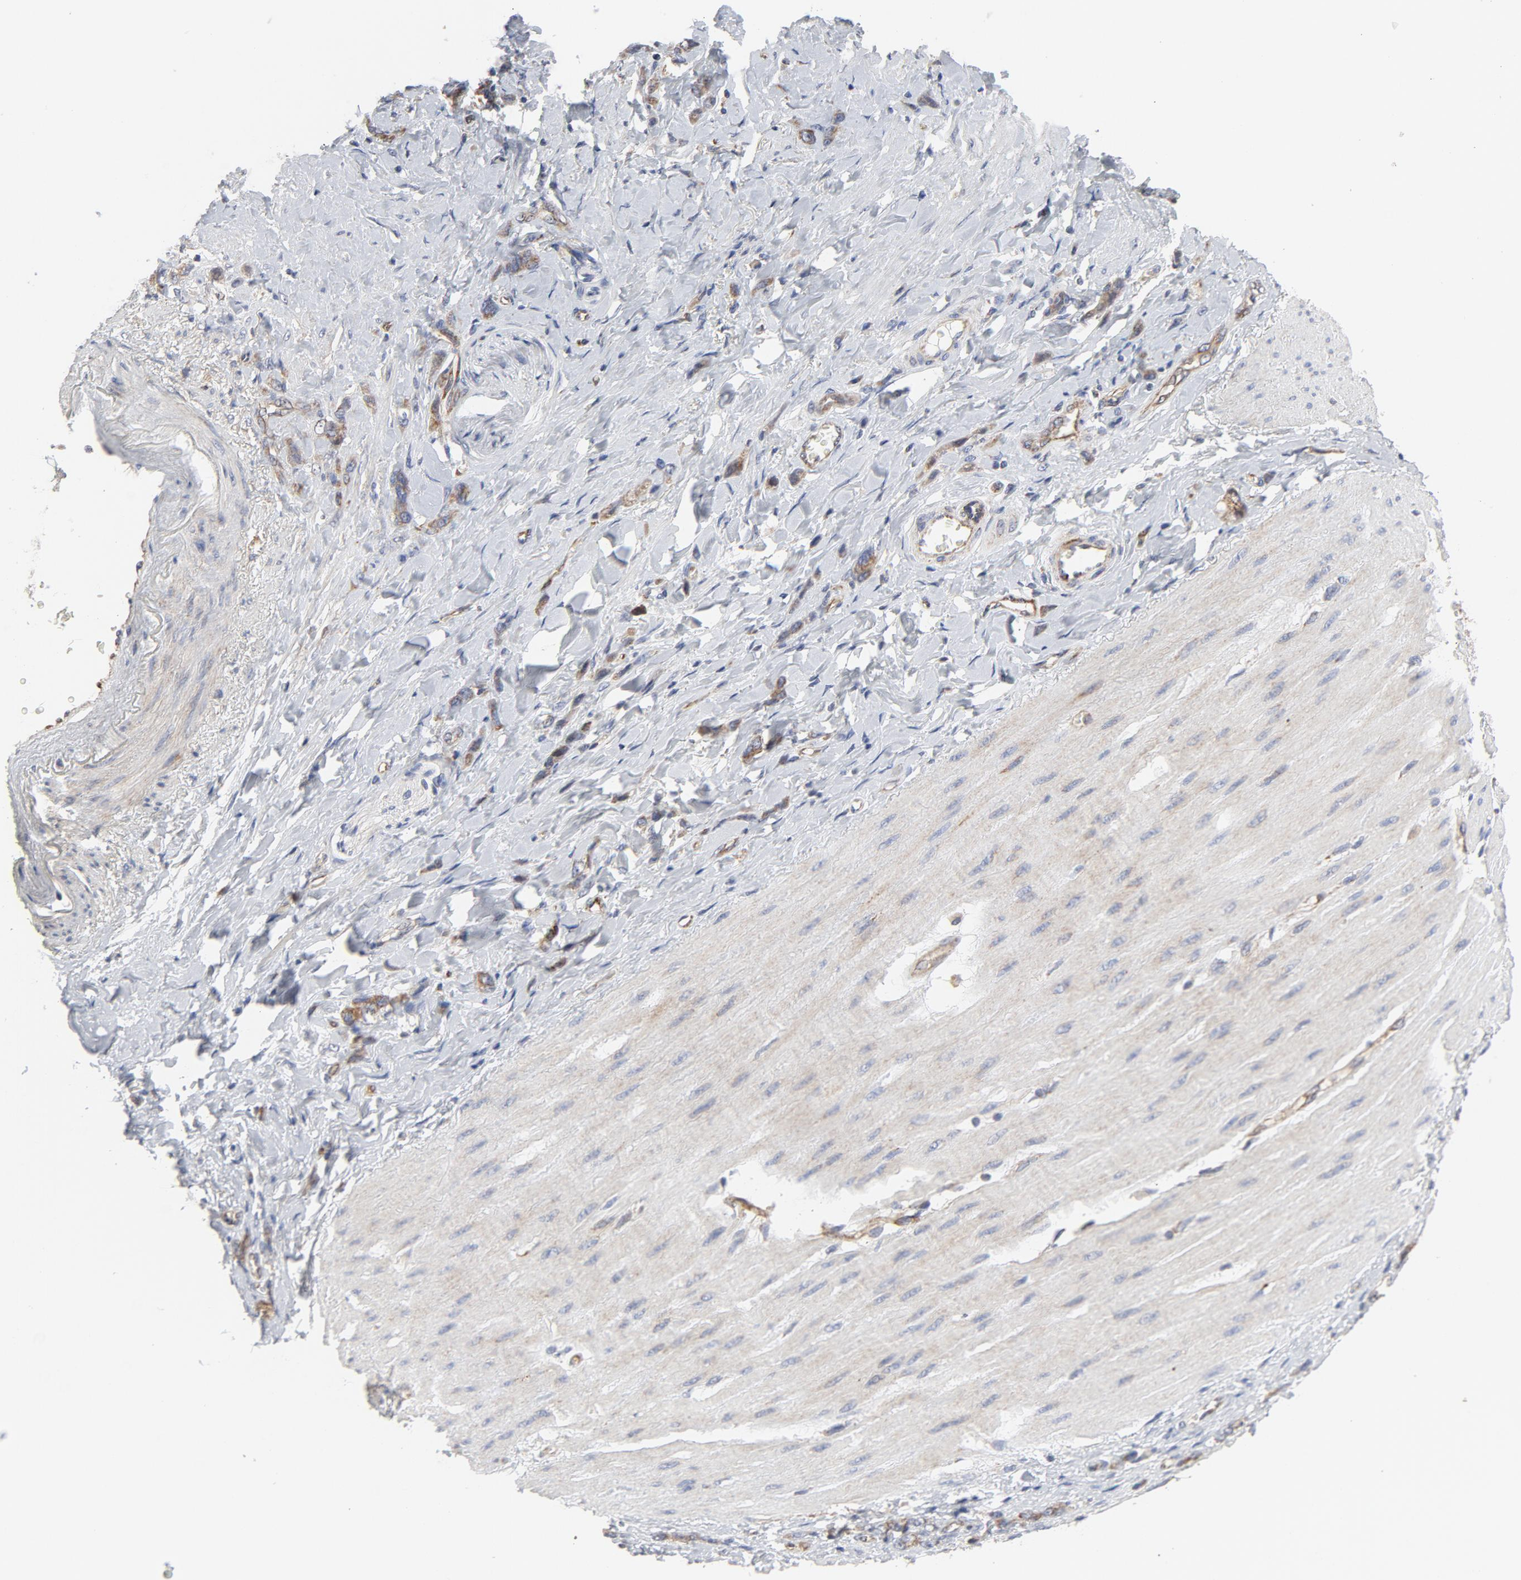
{"staining": {"intensity": "moderate", "quantity": ">75%", "location": "cytoplasmic/membranous"}, "tissue": "stomach cancer", "cell_type": "Tumor cells", "image_type": "cancer", "snomed": [{"axis": "morphology", "description": "Normal tissue, NOS"}, {"axis": "morphology", "description": "Adenocarcinoma, NOS"}, {"axis": "topography", "description": "Stomach"}], "caption": "Stomach cancer was stained to show a protein in brown. There is medium levels of moderate cytoplasmic/membranous expression in about >75% of tumor cells.", "gene": "RAPGEF4", "patient": {"sex": "male", "age": 82}}